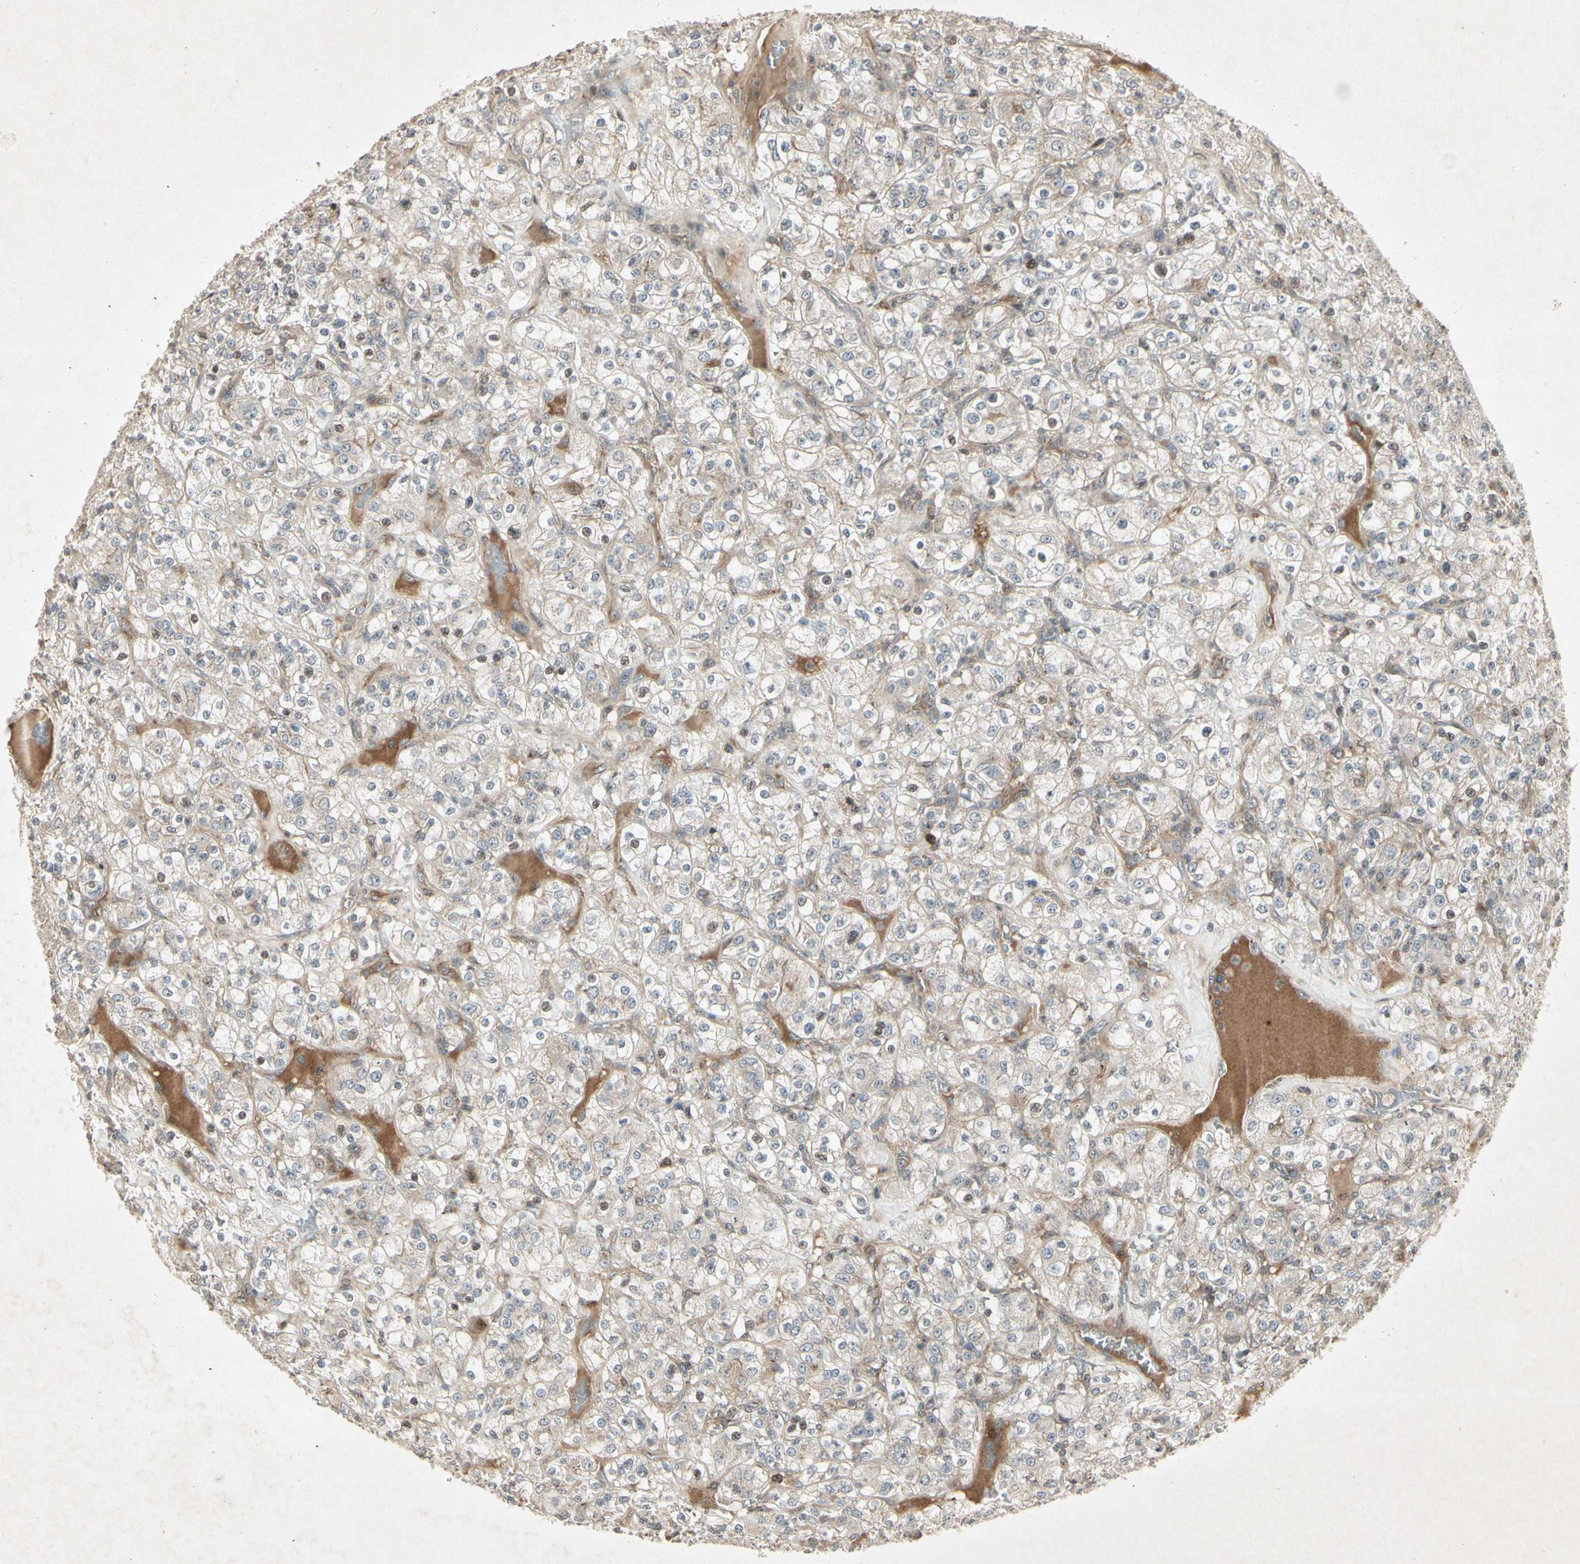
{"staining": {"intensity": "weak", "quantity": "25%-75%", "location": "cytoplasmic/membranous"}, "tissue": "renal cancer", "cell_type": "Tumor cells", "image_type": "cancer", "snomed": [{"axis": "morphology", "description": "Normal tissue, NOS"}, {"axis": "morphology", "description": "Adenocarcinoma, NOS"}, {"axis": "topography", "description": "Kidney"}], "caption": "Immunohistochemical staining of human renal adenocarcinoma displays low levels of weak cytoplasmic/membranous positivity in approximately 25%-75% of tumor cells.", "gene": "TEK", "patient": {"sex": "female", "age": 72}}